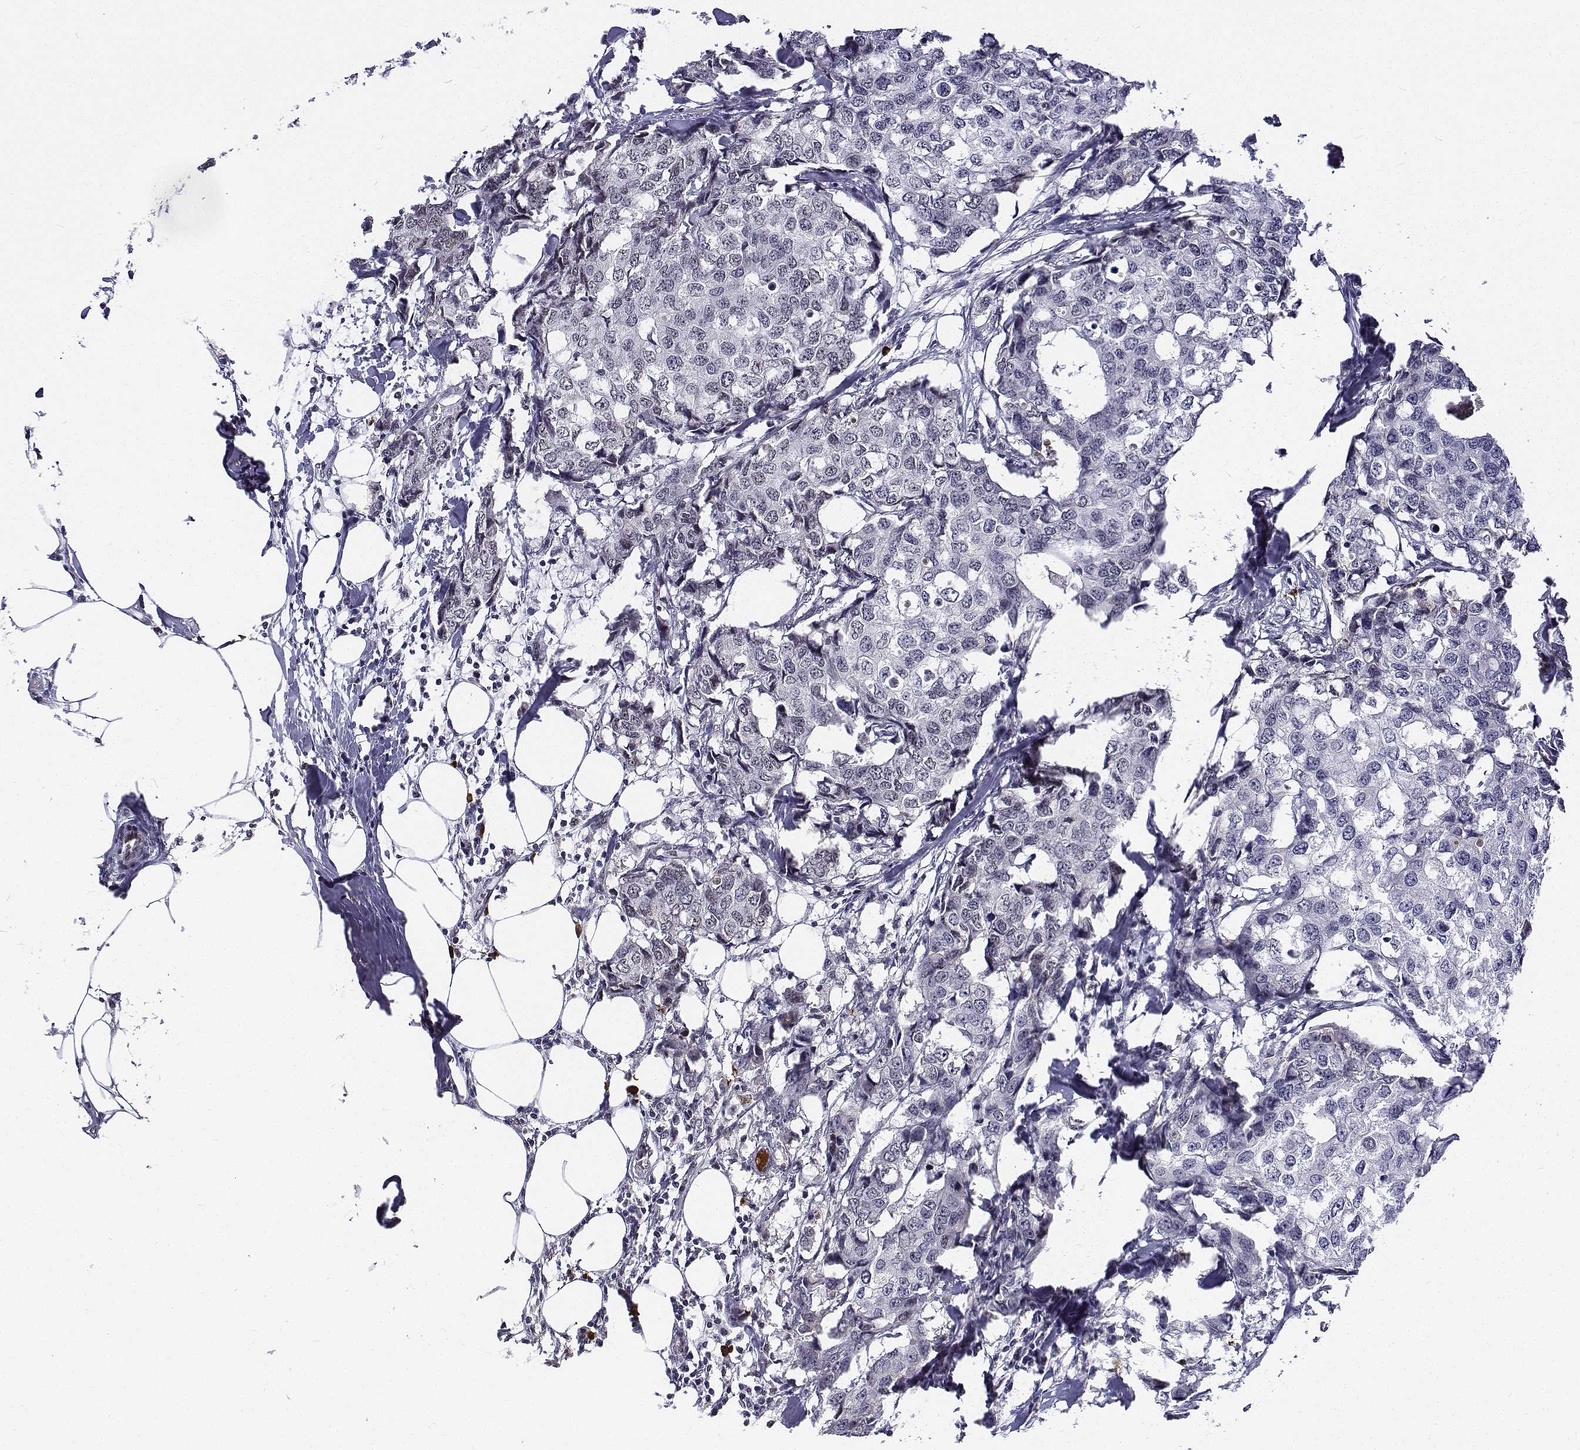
{"staining": {"intensity": "negative", "quantity": "none", "location": "none"}, "tissue": "breast cancer", "cell_type": "Tumor cells", "image_type": "cancer", "snomed": [{"axis": "morphology", "description": "Duct carcinoma"}, {"axis": "topography", "description": "Breast"}], "caption": "This is an immunohistochemistry (IHC) image of human breast invasive ductal carcinoma. There is no positivity in tumor cells.", "gene": "ATRX", "patient": {"sex": "female", "age": 27}}